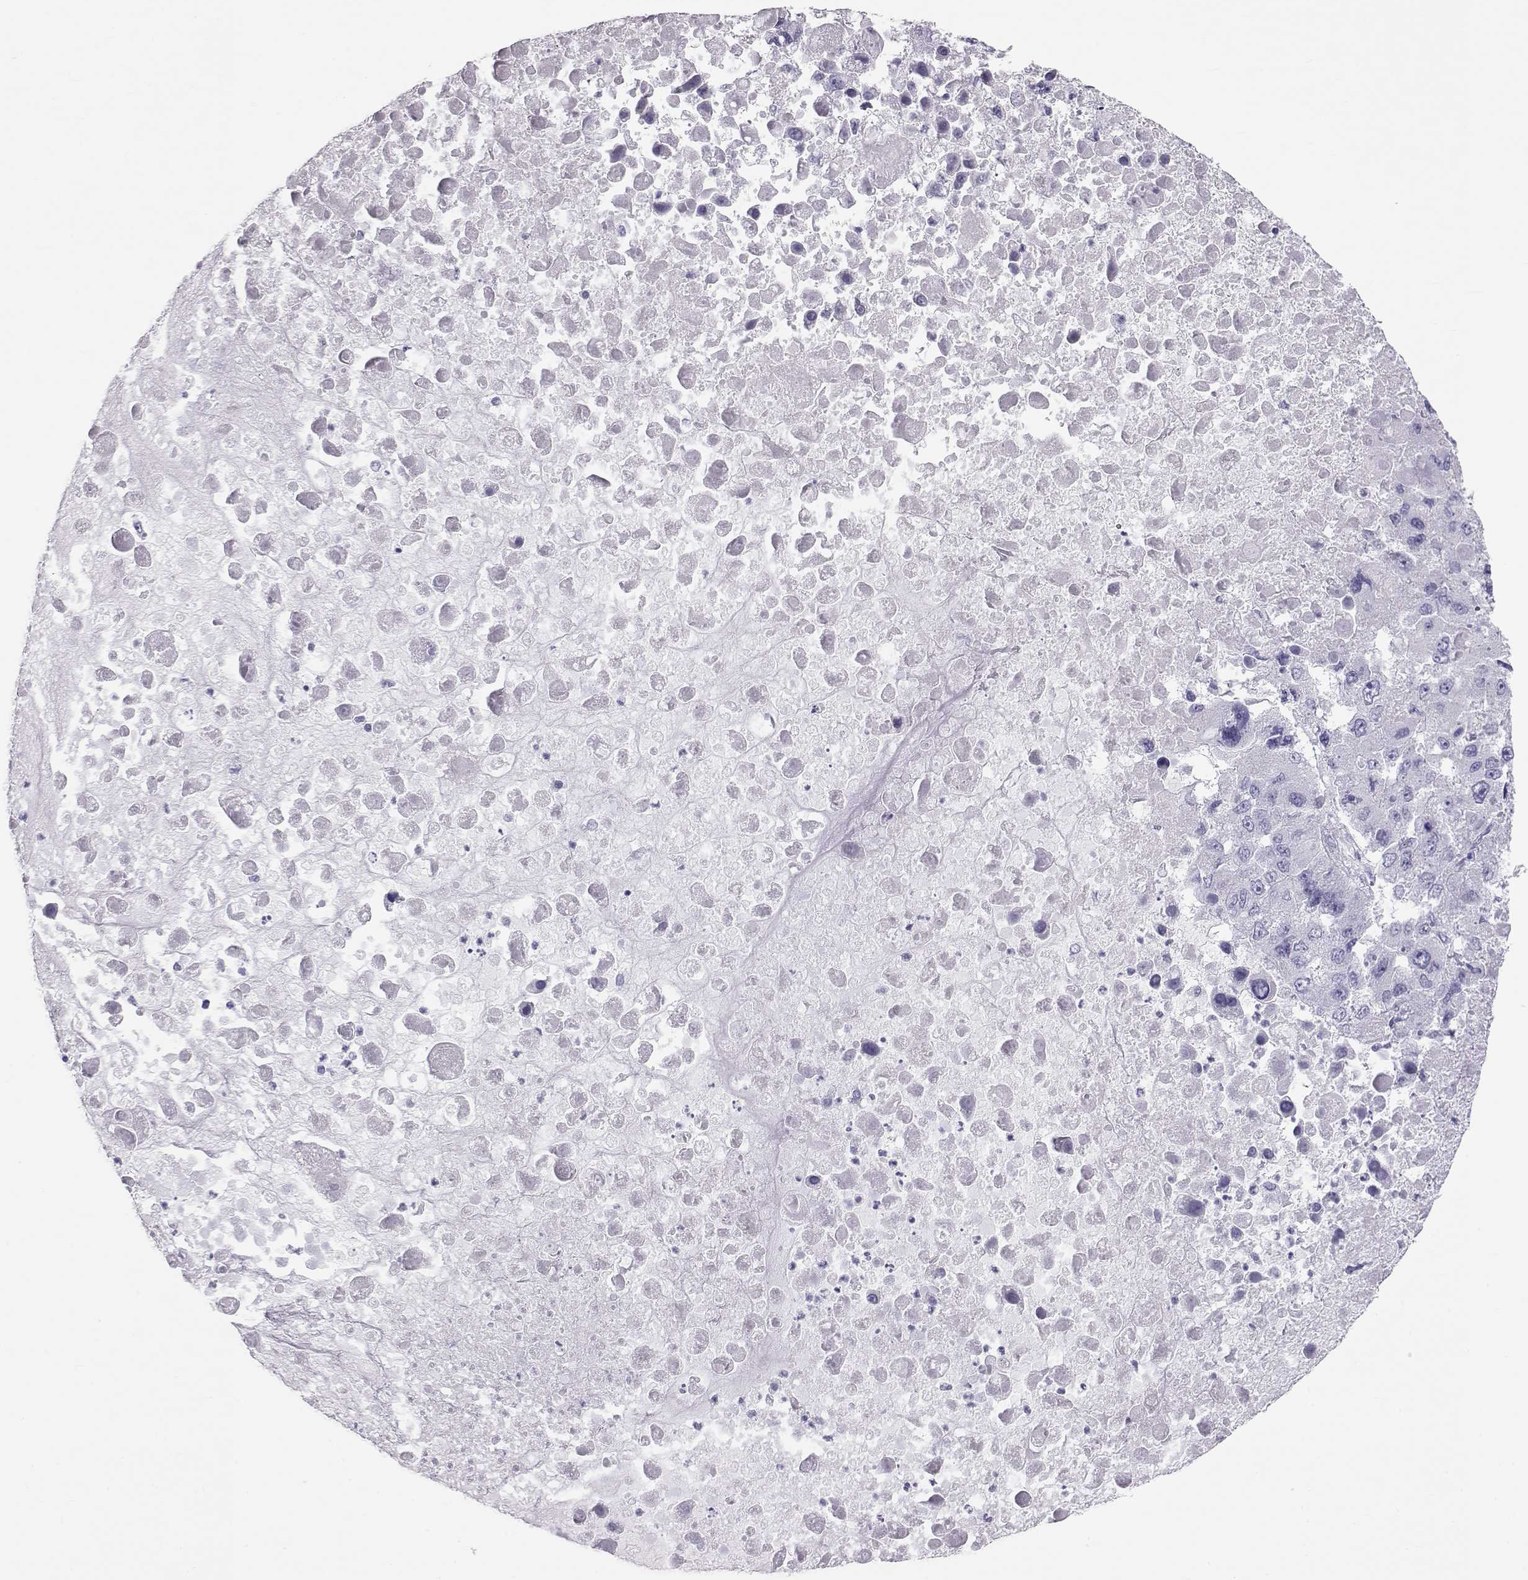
{"staining": {"intensity": "negative", "quantity": "none", "location": "none"}, "tissue": "liver cancer", "cell_type": "Tumor cells", "image_type": "cancer", "snomed": [{"axis": "morphology", "description": "Carcinoma, Hepatocellular, NOS"}, {"axis": "topography", "description": "Liver"}], "caption": "DAB (3,3'-diaminobenzidine) immunohistochemical staining of human liver hepatocellular carcinoma exhibits no significant staining in tumor cells.", "gene": "RD3", "patient": {"sex": "female", "age": 41}}